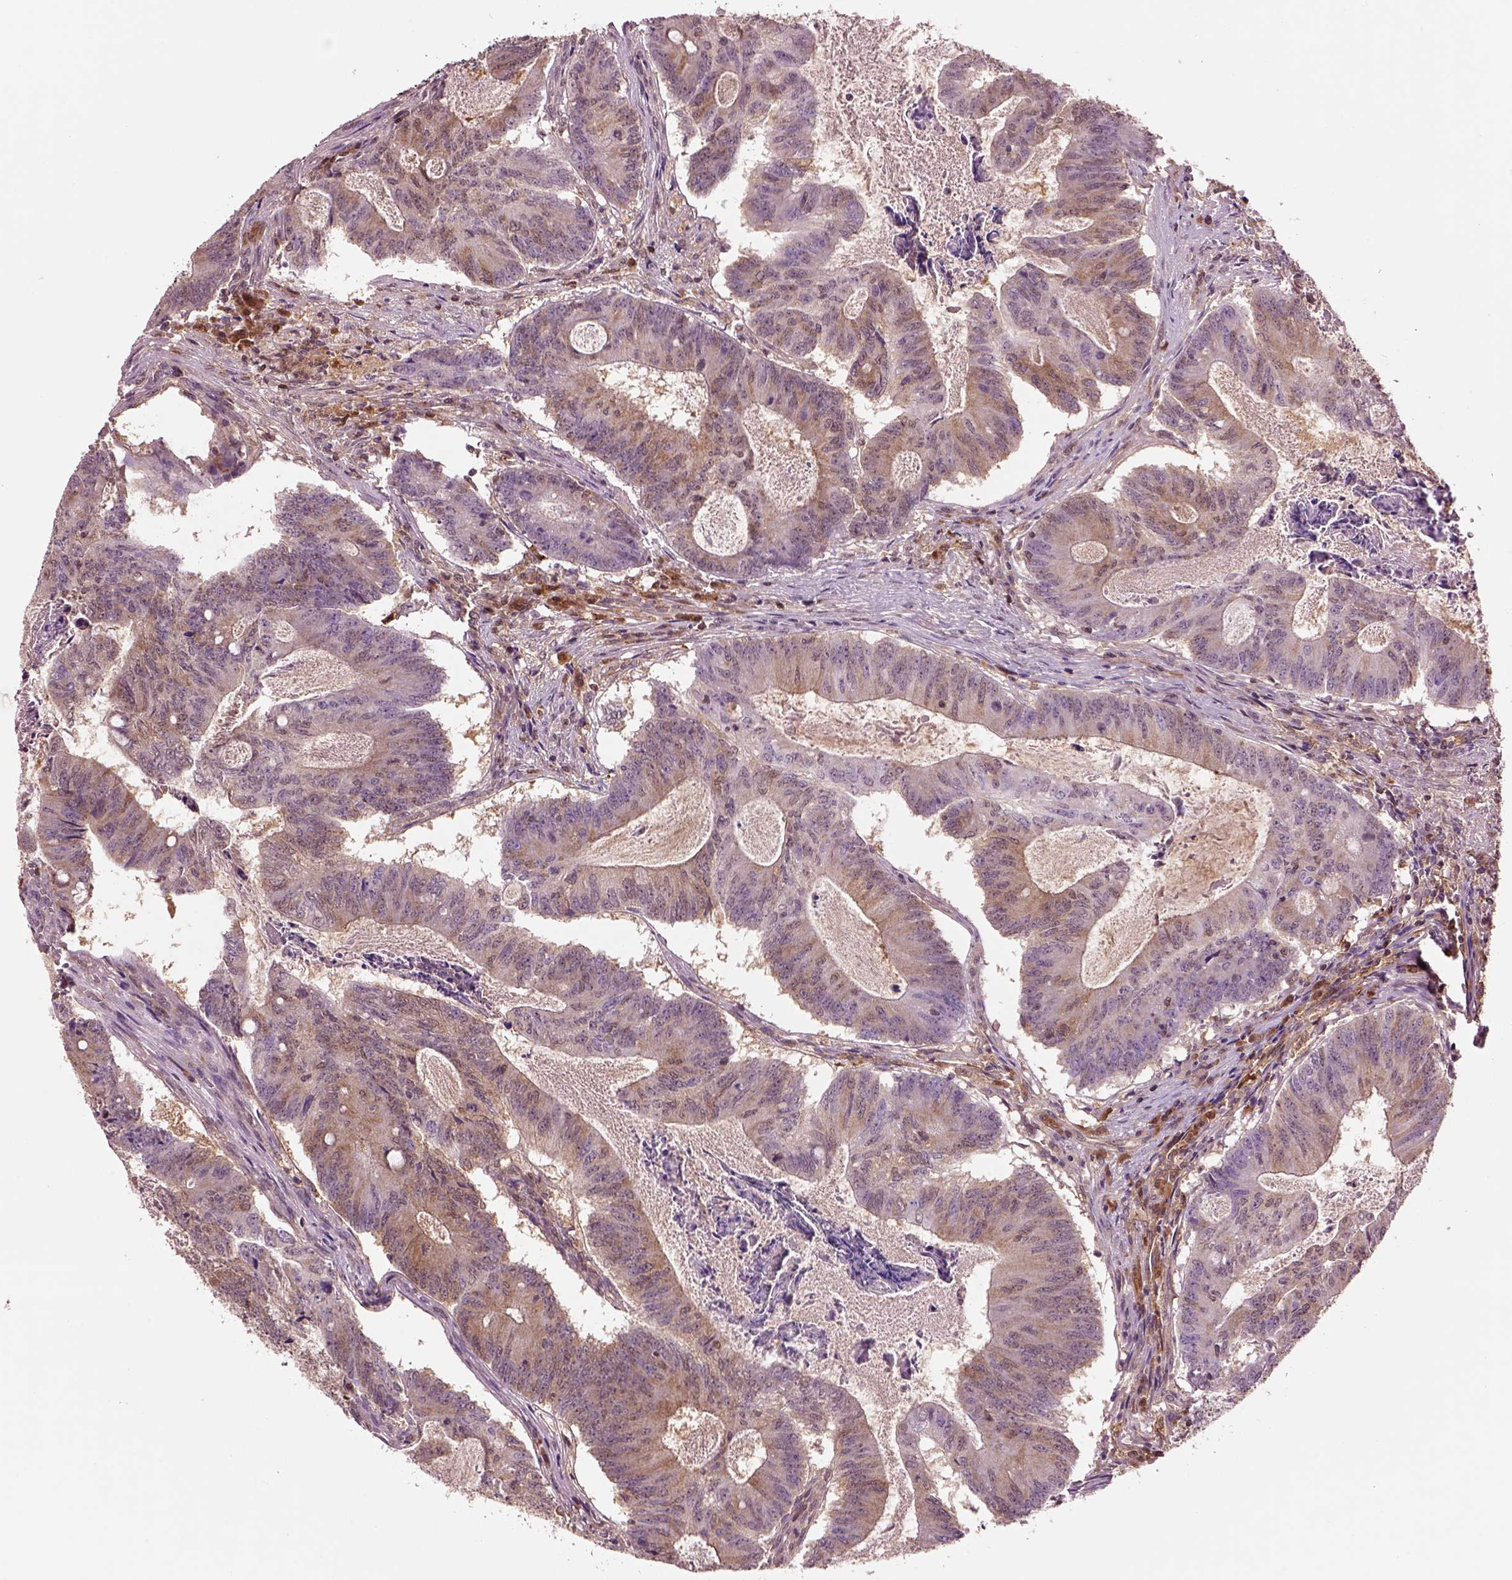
{"staining": {"intensity": "moderate", "quantity": "25%-75%", "location": "cytoplasmic/membranous"}, "tissue": "colorectal cancer", "cell_type": "Tumor cells", "image_type": "cancer", "snomed": [{"axis": "morphology", "description": "Adenocarcinoma, NOS"}, {"axis": "topography", "description": "Colon"}], "caption": "This image shows IHC staining of colorectal cancer, with medium moderate cytoplasmic/membranous staining in about 25%-75% of tumor cells.", "gene": "MDP1", "patient": {"sex": "female", "age": 70}}